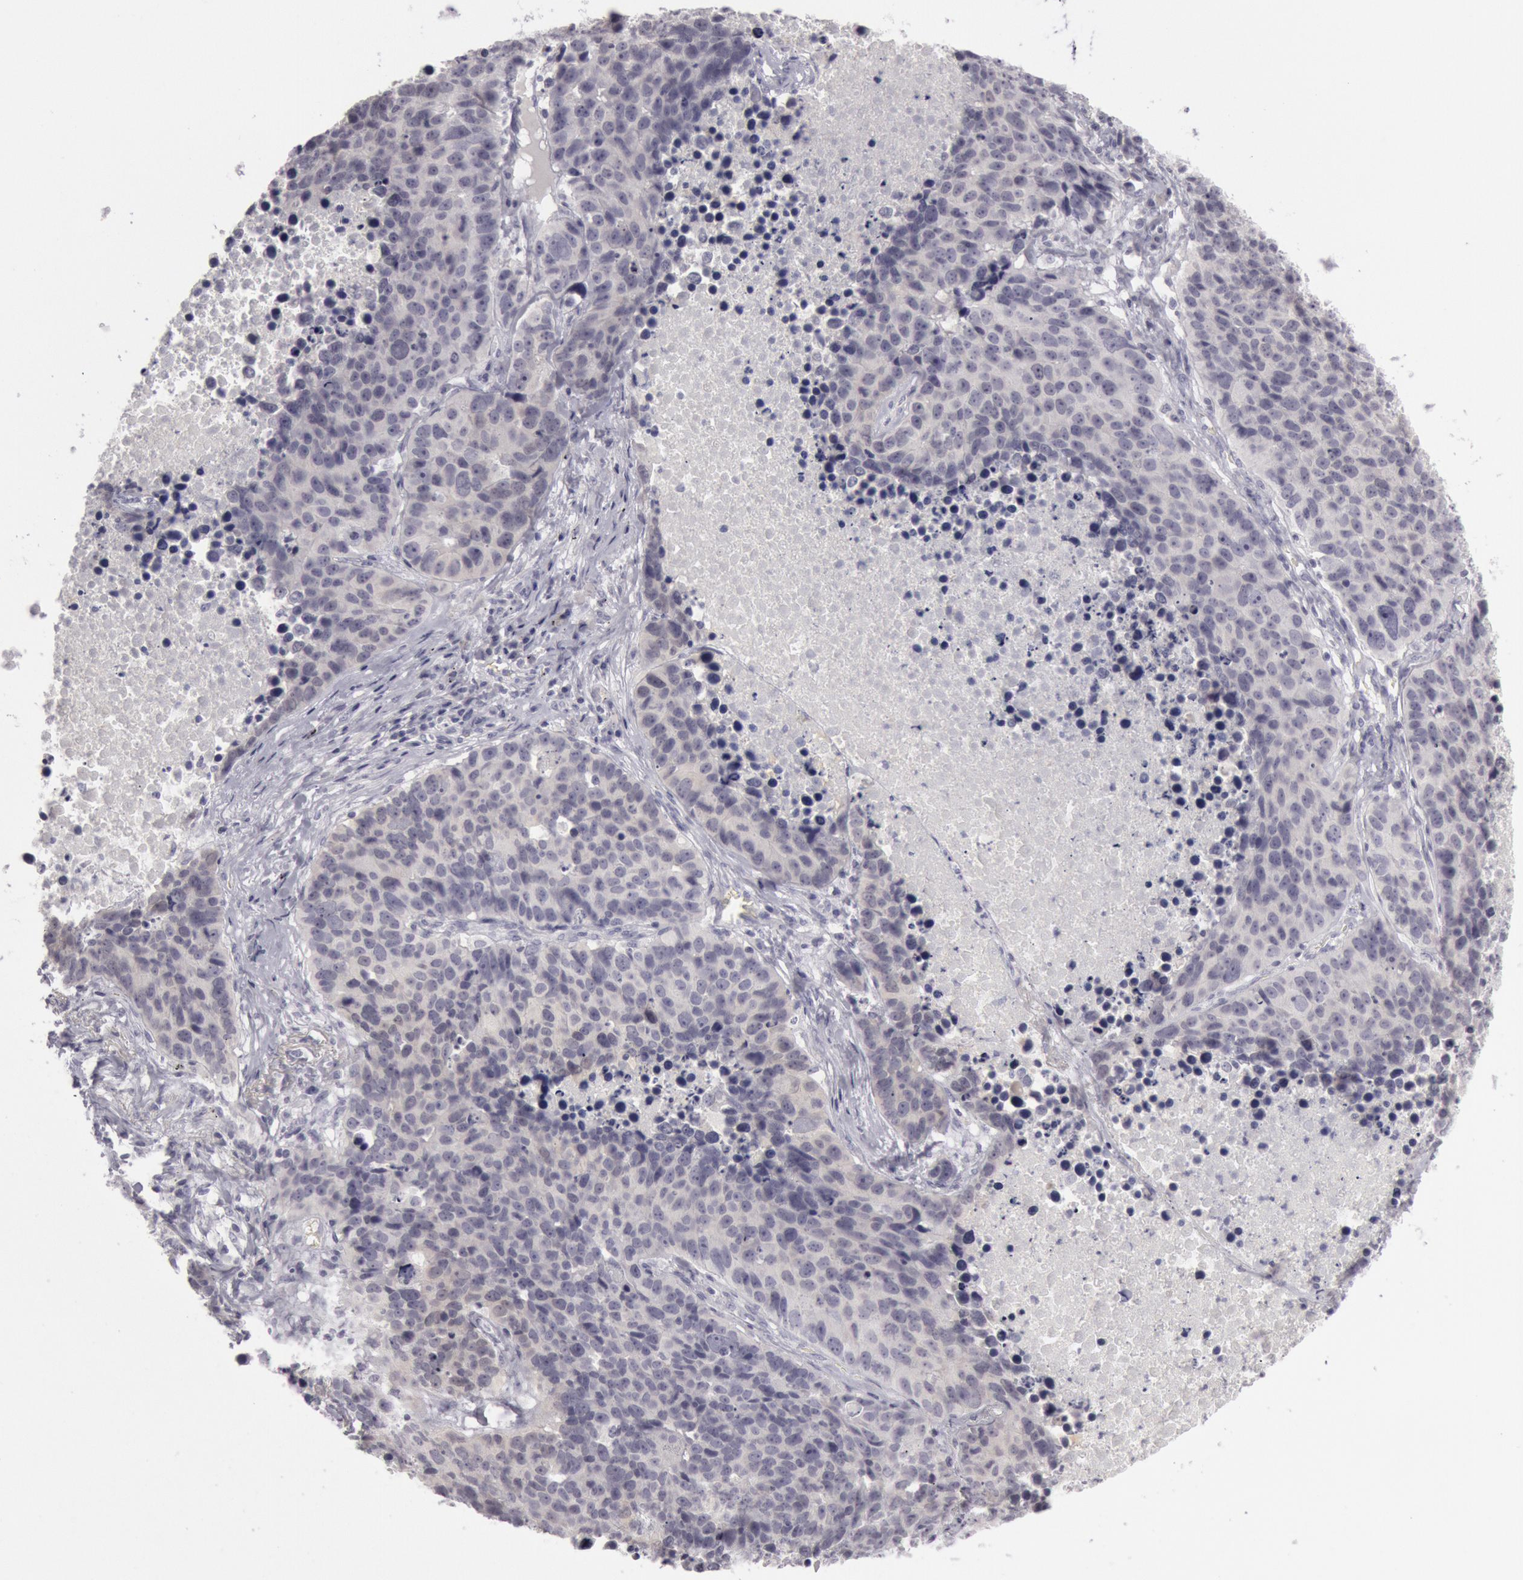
{"staining": {"intensity": "negative", "quantity": "none", "location": "none"}, "tissue": "lung cancer", "cell_type": "Tumor cells", "image_type": "cancer", "snomed": [{"axis": "morphology", "description": "Carcinoid, malignant, NOS"}, {"axis": "topography", "description": "Lung"}], "caption": "DAB (3,3'-diaminobenzidine) immunohistochemical staining of lung cancer displays no significant staining in tumor cells.", "gene": "KRT16", "patient": {"sex": "male", "age": 60}}